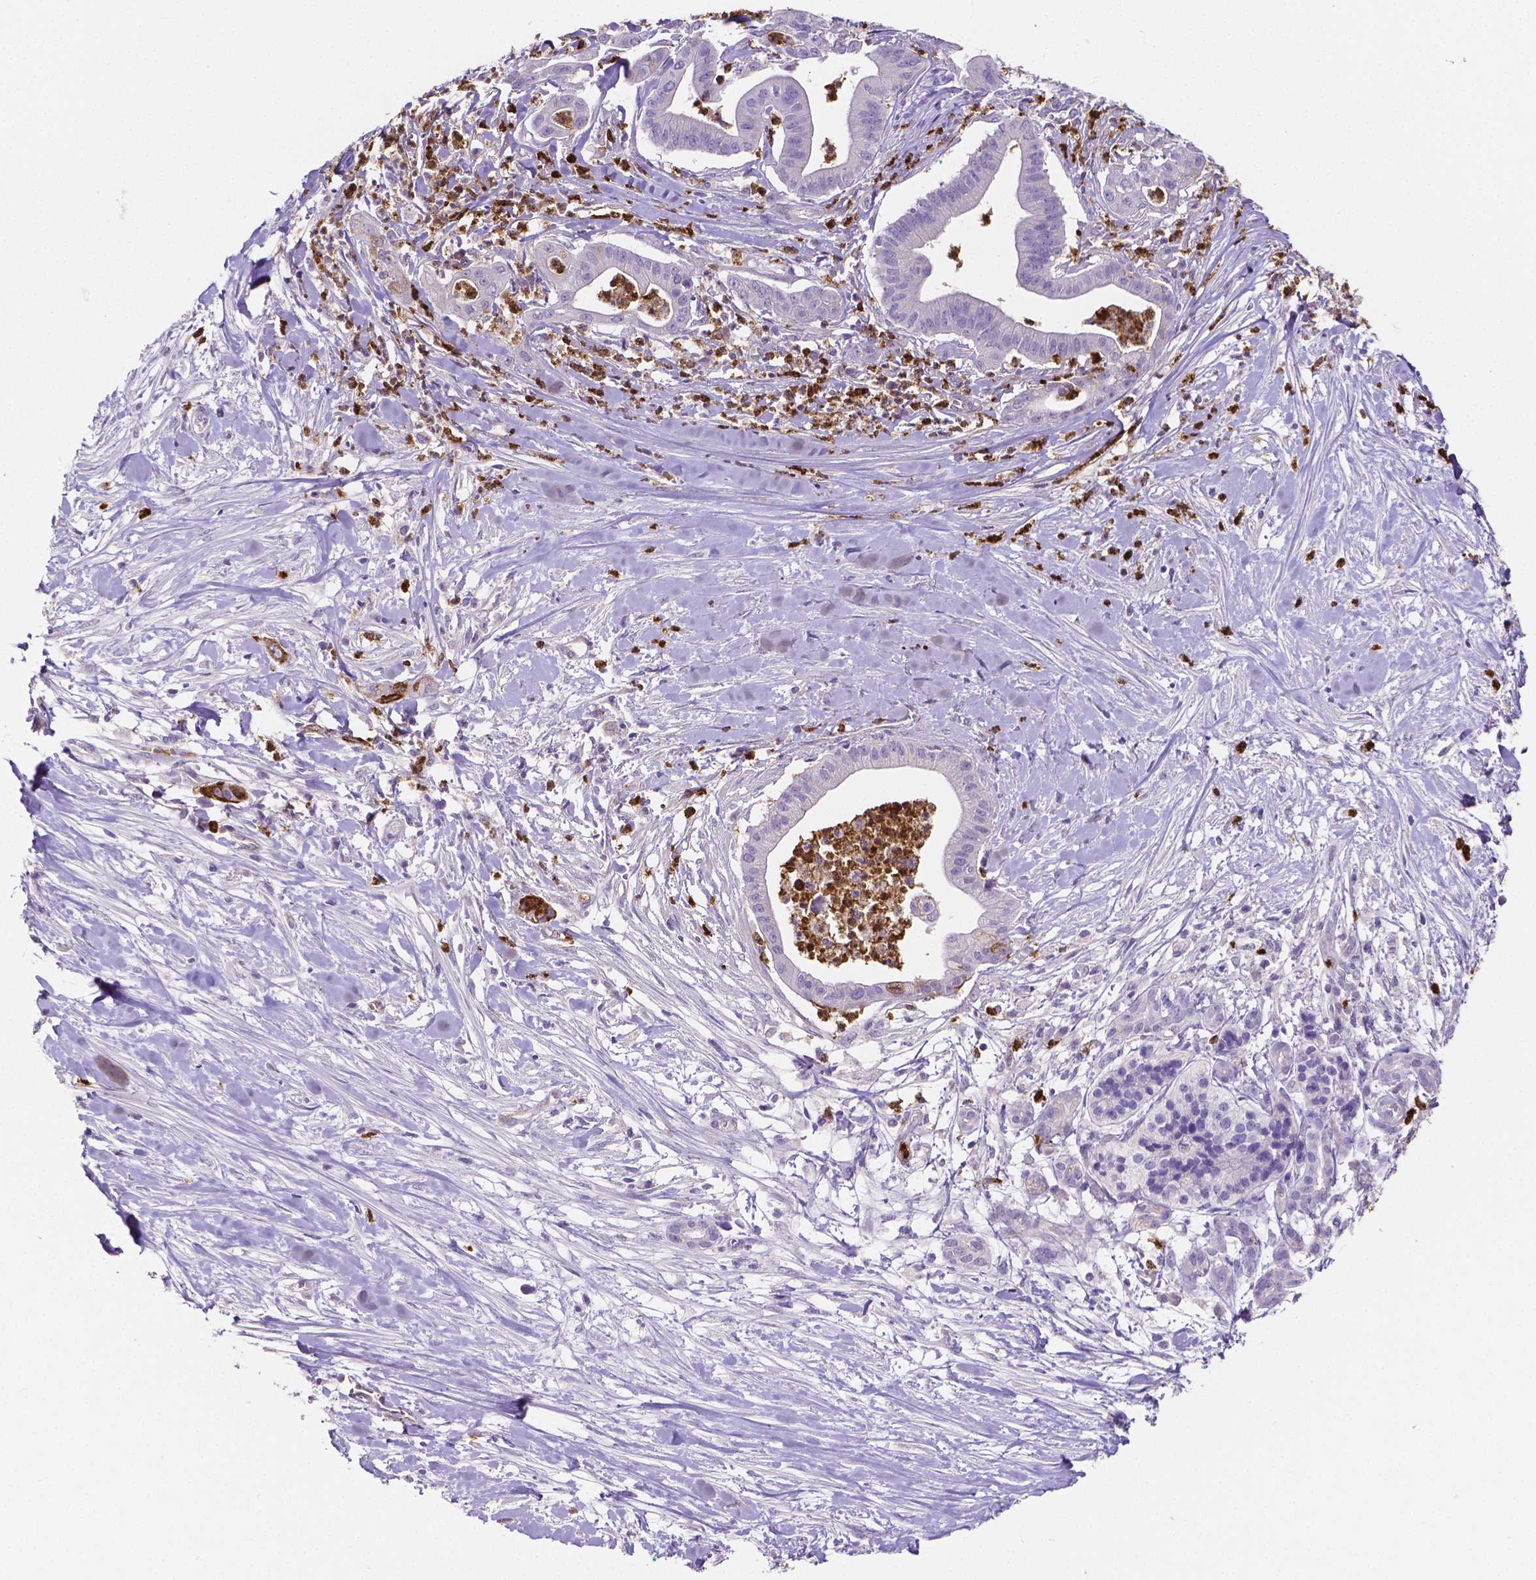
{"staining": {"intensity": "negative", "quantity": "none", "location": "none"}, "tissue": "pancreatic cancer", "cell_type": "Tumor cells", "image_type": "cancer", "snomed": [{"axis": "morphology", "description": "Normal tissue, NOS"}, {"axis": "morphology", "description": "Adenocarcinoma, NOS"}, {"axis": "topography", "description": "Lymph node"}, {"axis": "topography", "description": "Pancreas"}], "caption": "The image exhibits no significant positivity in tumor cells of pancreatic adenocarcinoma. (DAB (3,3'-diaminobenzidine) immunohistochemistry visualized using brightfield microscopy, high magnification).", "gene": "MMP9", "patient": {"sex": "female", "age": 58}}